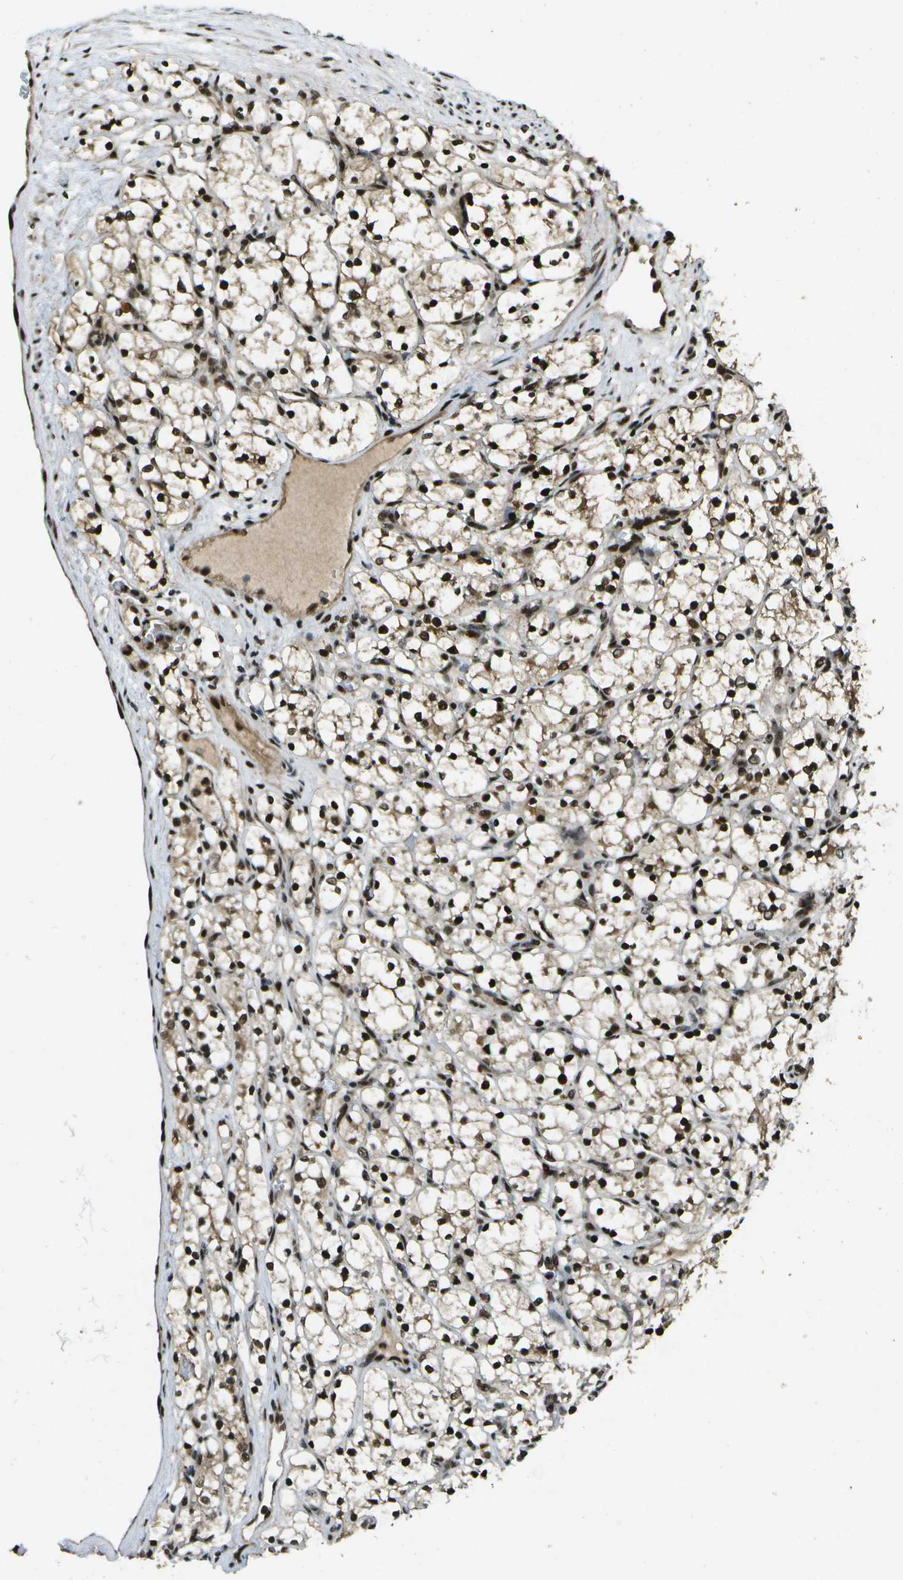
{"staining": {"intensity": "strong", "quantity": ">75%", "location": "nuclear"}, "tissue": "renal cancer", "cell_type": "Tumor cells", "image_type": "cancer", "snomed": [{"axis": "morphology", "description": "Adenocarcinoma, NOS"}, {"axis": "topography", "description": "Kidney"}], "caption": "Immunohistochemistry (IHC) of human renal adenocarcinoma exhibits high levels of strong nuclear staining in about >75% of tumor cells.", "gene": "GANC", "patient": {"sex": "female", "age": 69}}